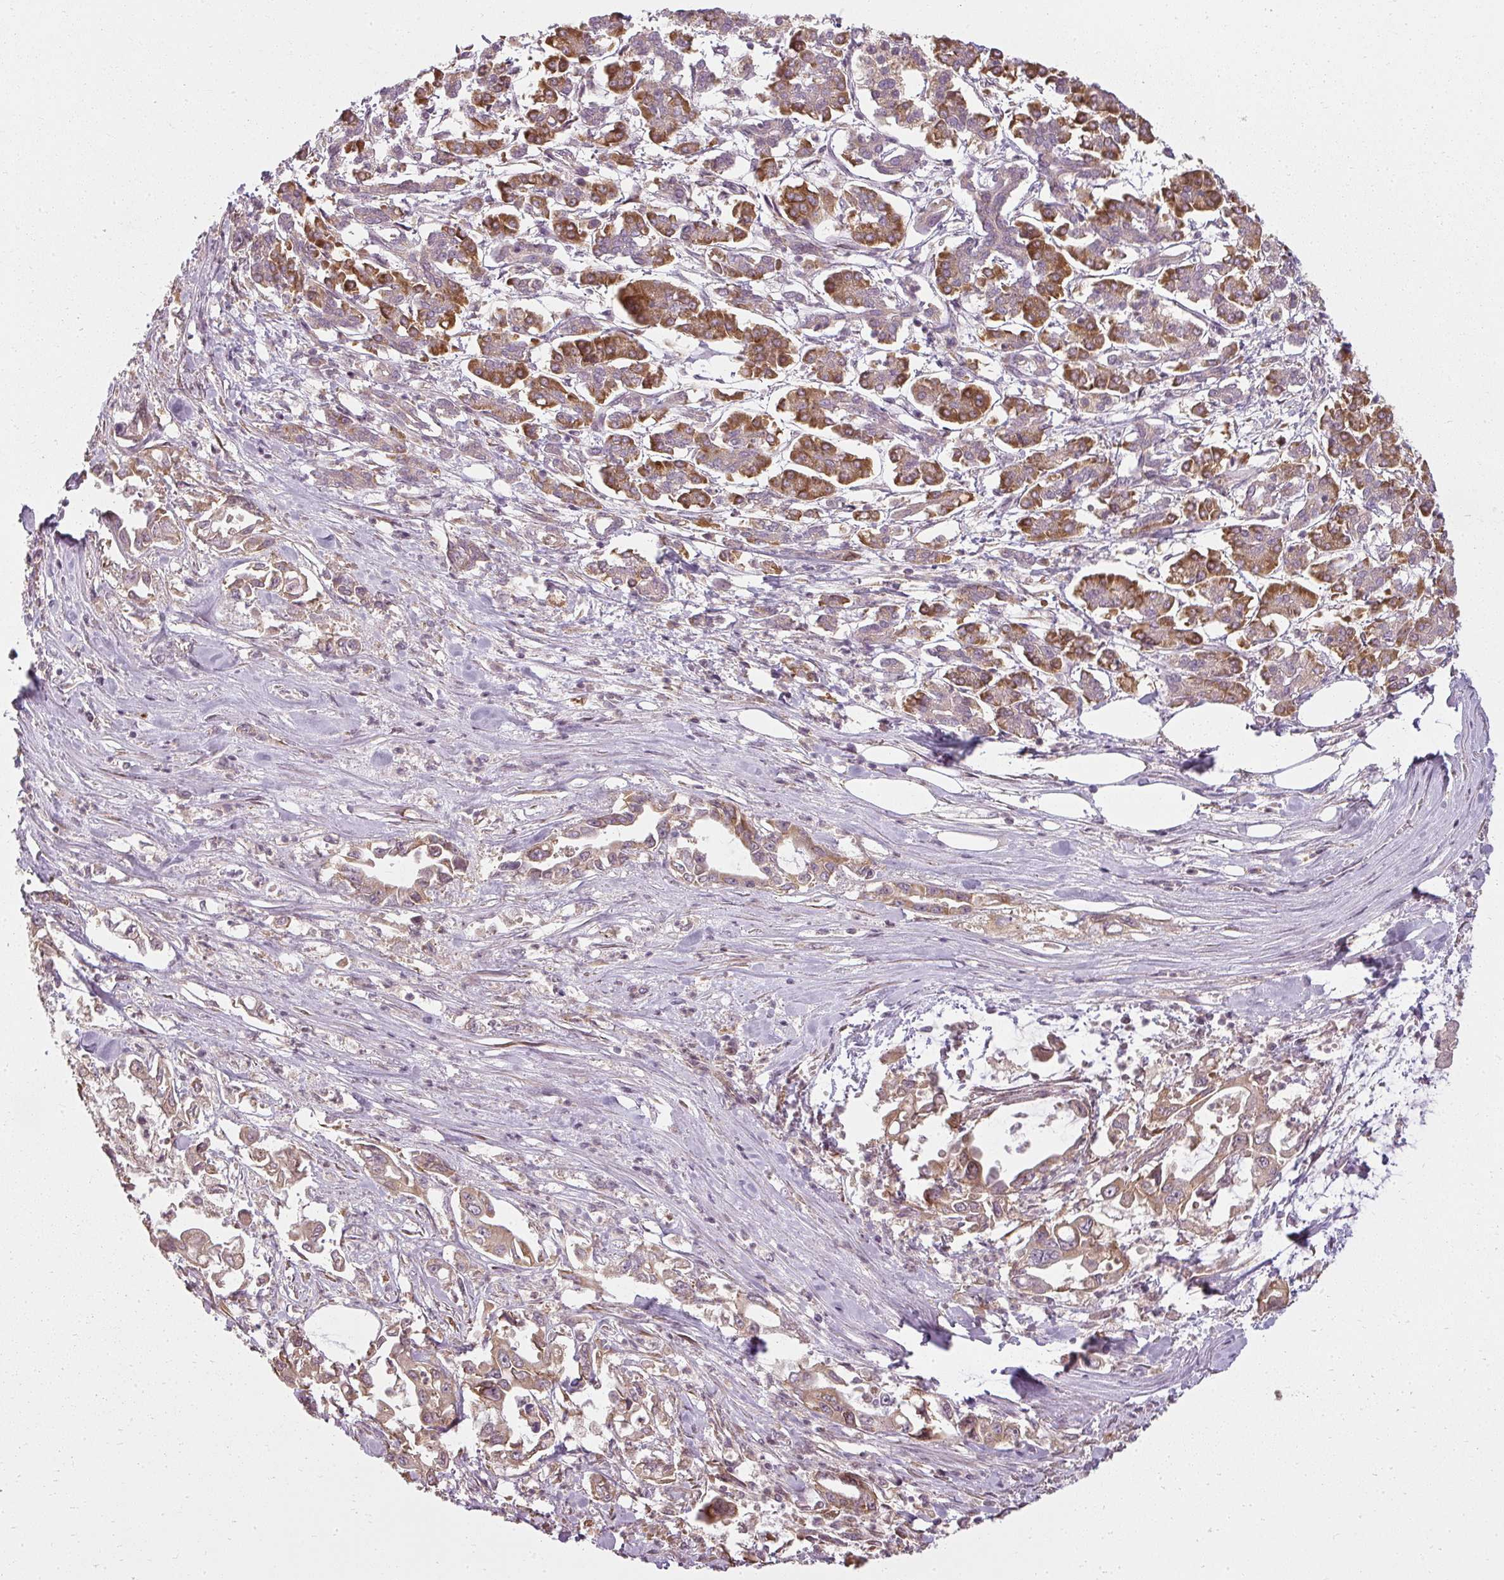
{"staining": {"intensity": "moderate", "quantity": ">75%", "location": "cytoplasmic/membranous"}, "tissue": "pancreatic cancer", "cell_type": "Tumor cells", "image_type": "cancer", "snomed": [{"axis": "morphology", "description": "Adenocarcinoma, NOS"}, {"axis": "topography", "description": "Pancreas"}], "caption": "An image of human pancreatic cancer (adenocarcinoma) stained for a protein exhibits moderate cytoplasmic/membranous brown staining in tumor cells.", "gene": "RPL24", "patient": {"sex": "male", "age": 61}}